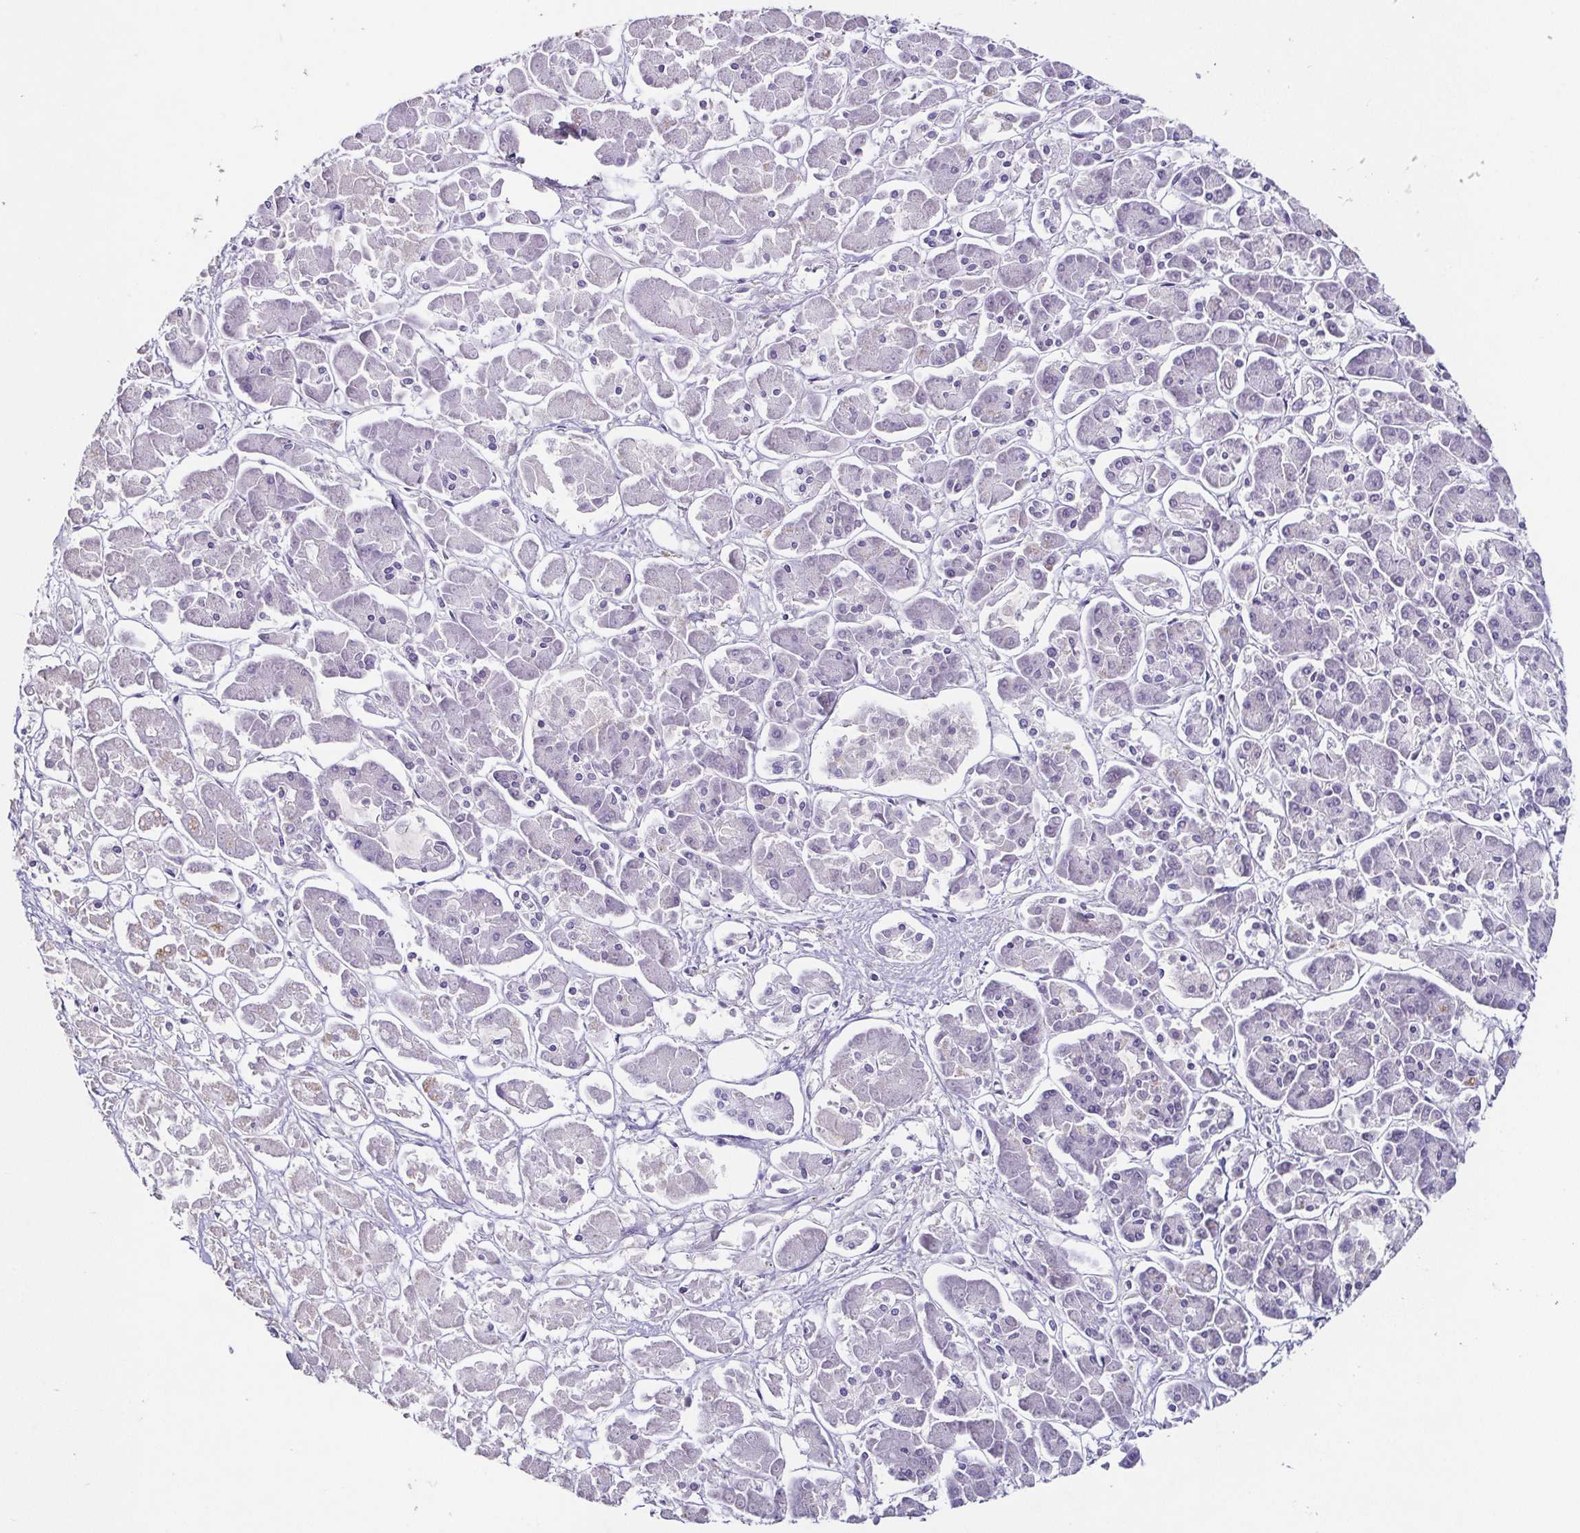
{"staining": {"intensity": "negative", "quantity": "none", "location": "none"}, "tissue": "pancreatic cancer", "cell_type": "Tumor cells", "image_type": "cancer", "snomed": [{"axis": "morphology", "description": "Adenocarcinoma, NOS"}, {"axis": "topography", "description": "Pancreas"}], "caption": "IHC of adenocarcinoma (pancreatic) reveals no staining in tumor cells.", "gene": "TP73", "patient": {"sex": "male", "age": 85}}